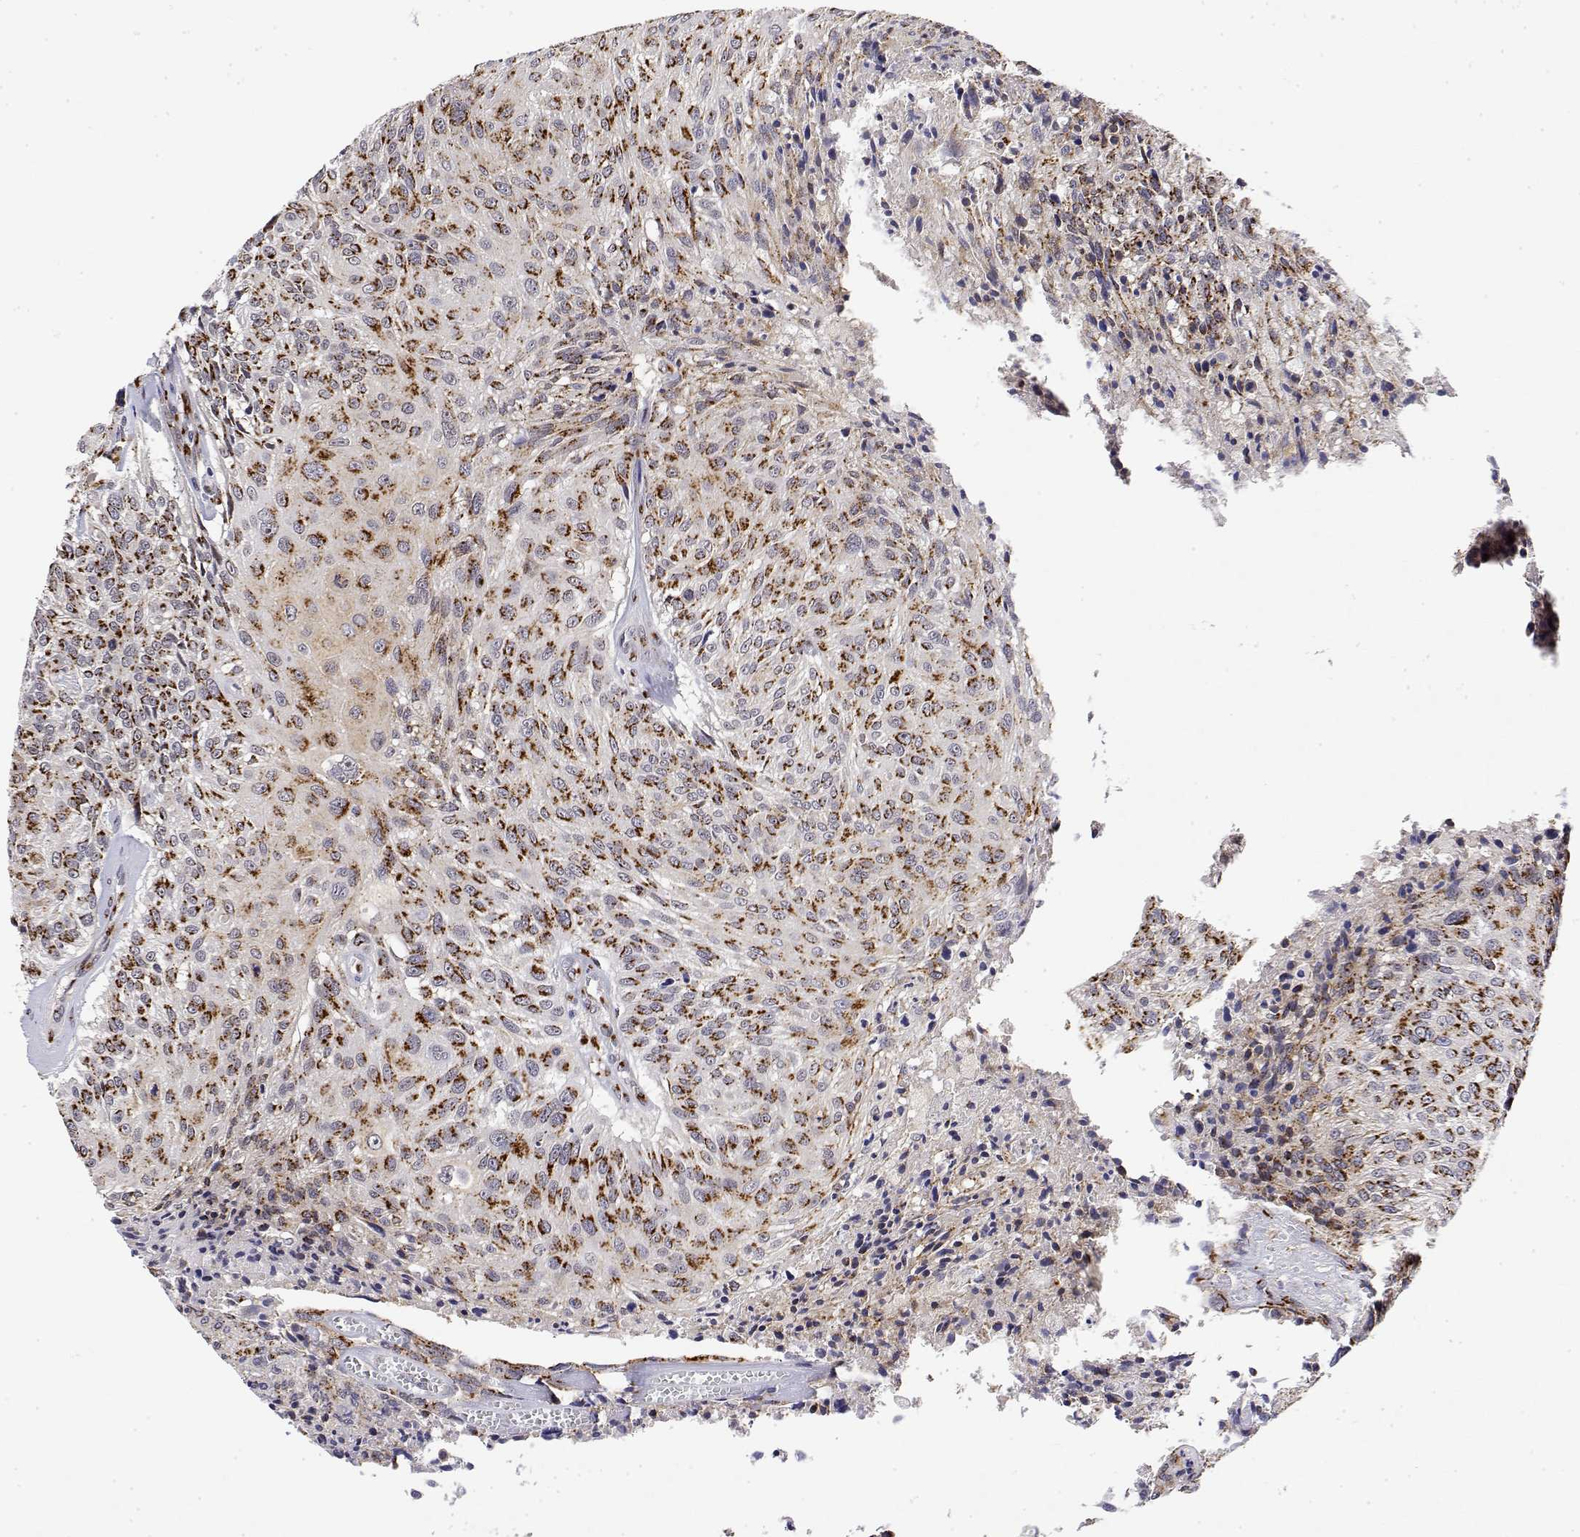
{"staining": {"intensity": "strong", "quantity": ">75%", "location": "cytoplasmic/membranous"}, "tissue": "urothelial cancer", "cell_type": "Tumor cells", "image_type": "cancer", "snomed": [{"axis": "morphology", "description": "Urothelial carcinoma, NOS"}, {"axis": "topography", "description": "Urinary bladder"}], "caption": "An immunohistochemistry micrograph of neoplastic tissue is shown. Protein staining in brown highlights strong cytoplasmic/membranous positivity in transitional cell carcinoma within tumor cells.", "gene": "YIPF3", "patient": {"sex": "male", "age": 55}}